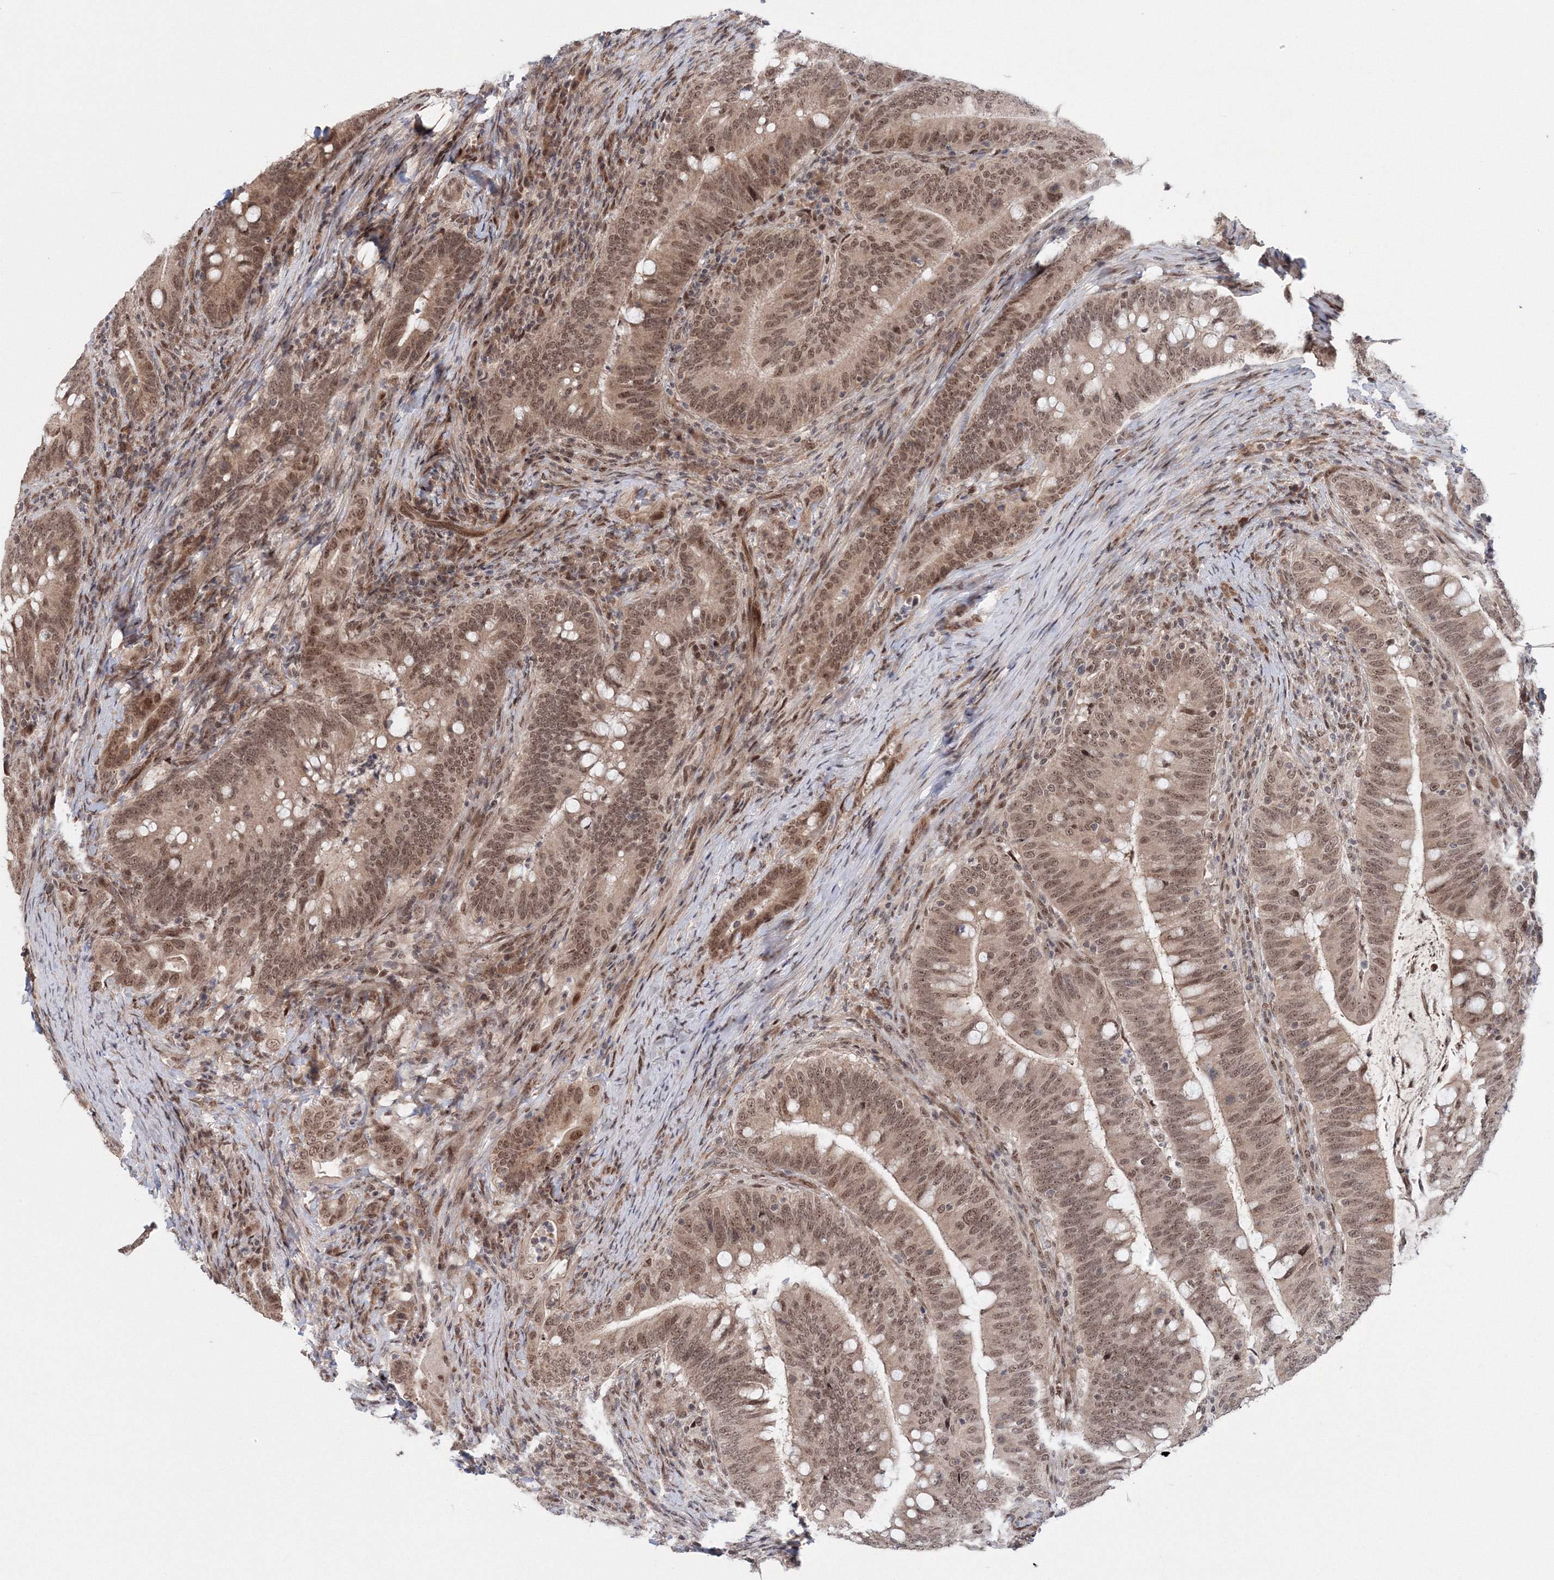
{"staining": {"intensity": "moderate", "quantity": ">75%", "location": "nuclear"}, "tissue": "colorectal cancer", "cell_type": "Tumor cells", "image_type": "cancer", "snomed": [{"axis": "morphology", "description": "Adenocarcinoma, NOS"}, {"axis": "topography", "description": "Colon"}], "caption": "A medium amount of moderate nuclear staining is seen in about >75% of tumor cells in colorectal cancer (adenocarcinoma) tissue.", "gene": "NOA1", "patient": {"sex": "female", "age": 66}}